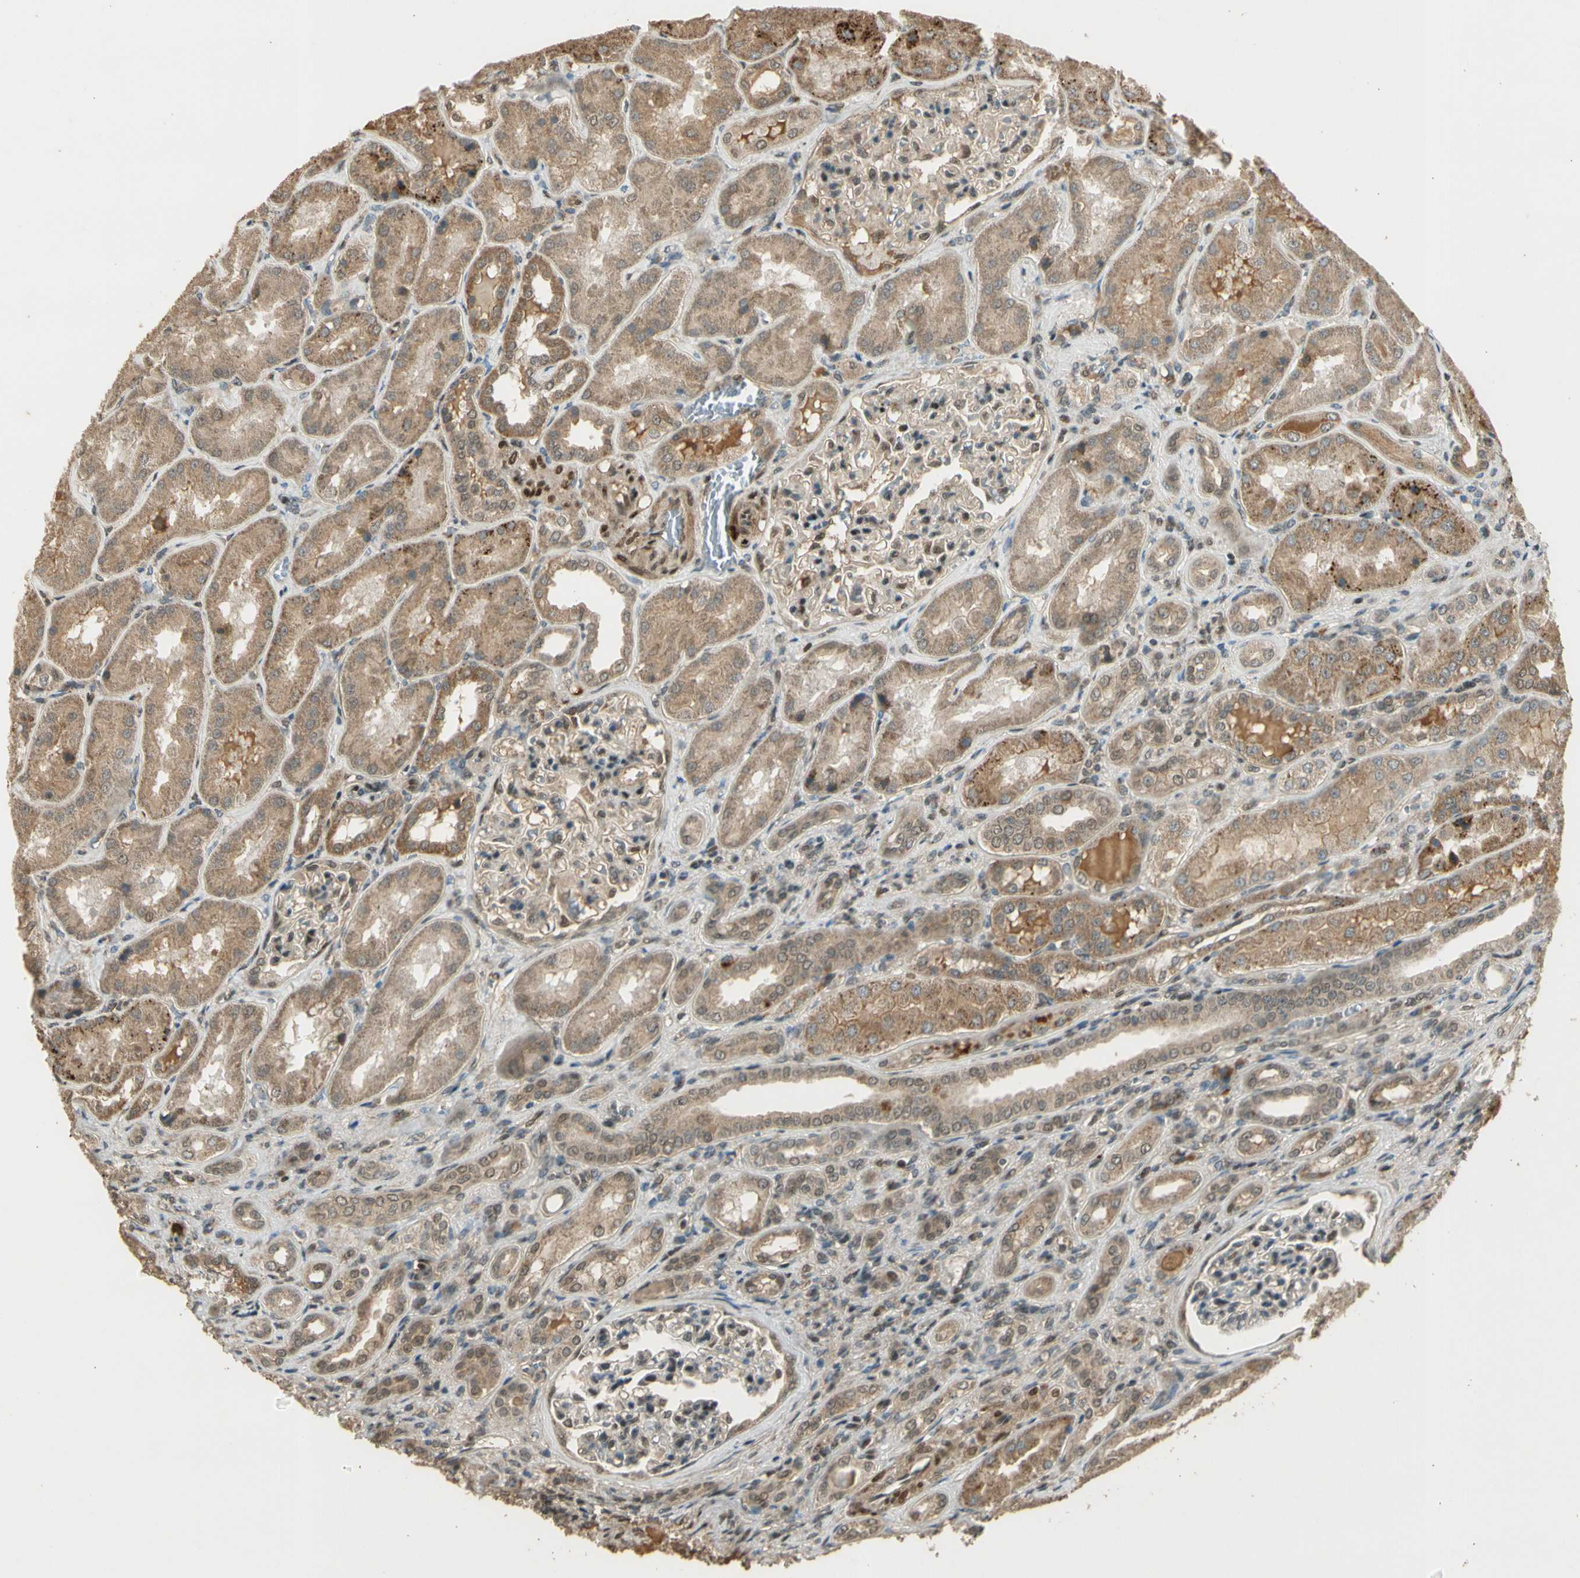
{"staining": {"intensity": "moderate", "quantity": "<25%", "location": "nuclear"}, "tissue": "kidney", "cell_type": "Cells in glomeruli", "image_type": "normal", "snomed": [{"axis": "morphology", "description": "Normal tissue, NOS"}, {"axis": "topography", "description": "Kidney"}], "caption": "Immunohistochemistry photomicrograph of unremarkable kidney: kidney stained using IHC displays low levels of moderate protein expression localized specifically in the nuclear of cells in glomeruli, appearing as a nuclear brown color.", "gene": "GMEB2", "patient": {"sex": "female", "age": 56}}